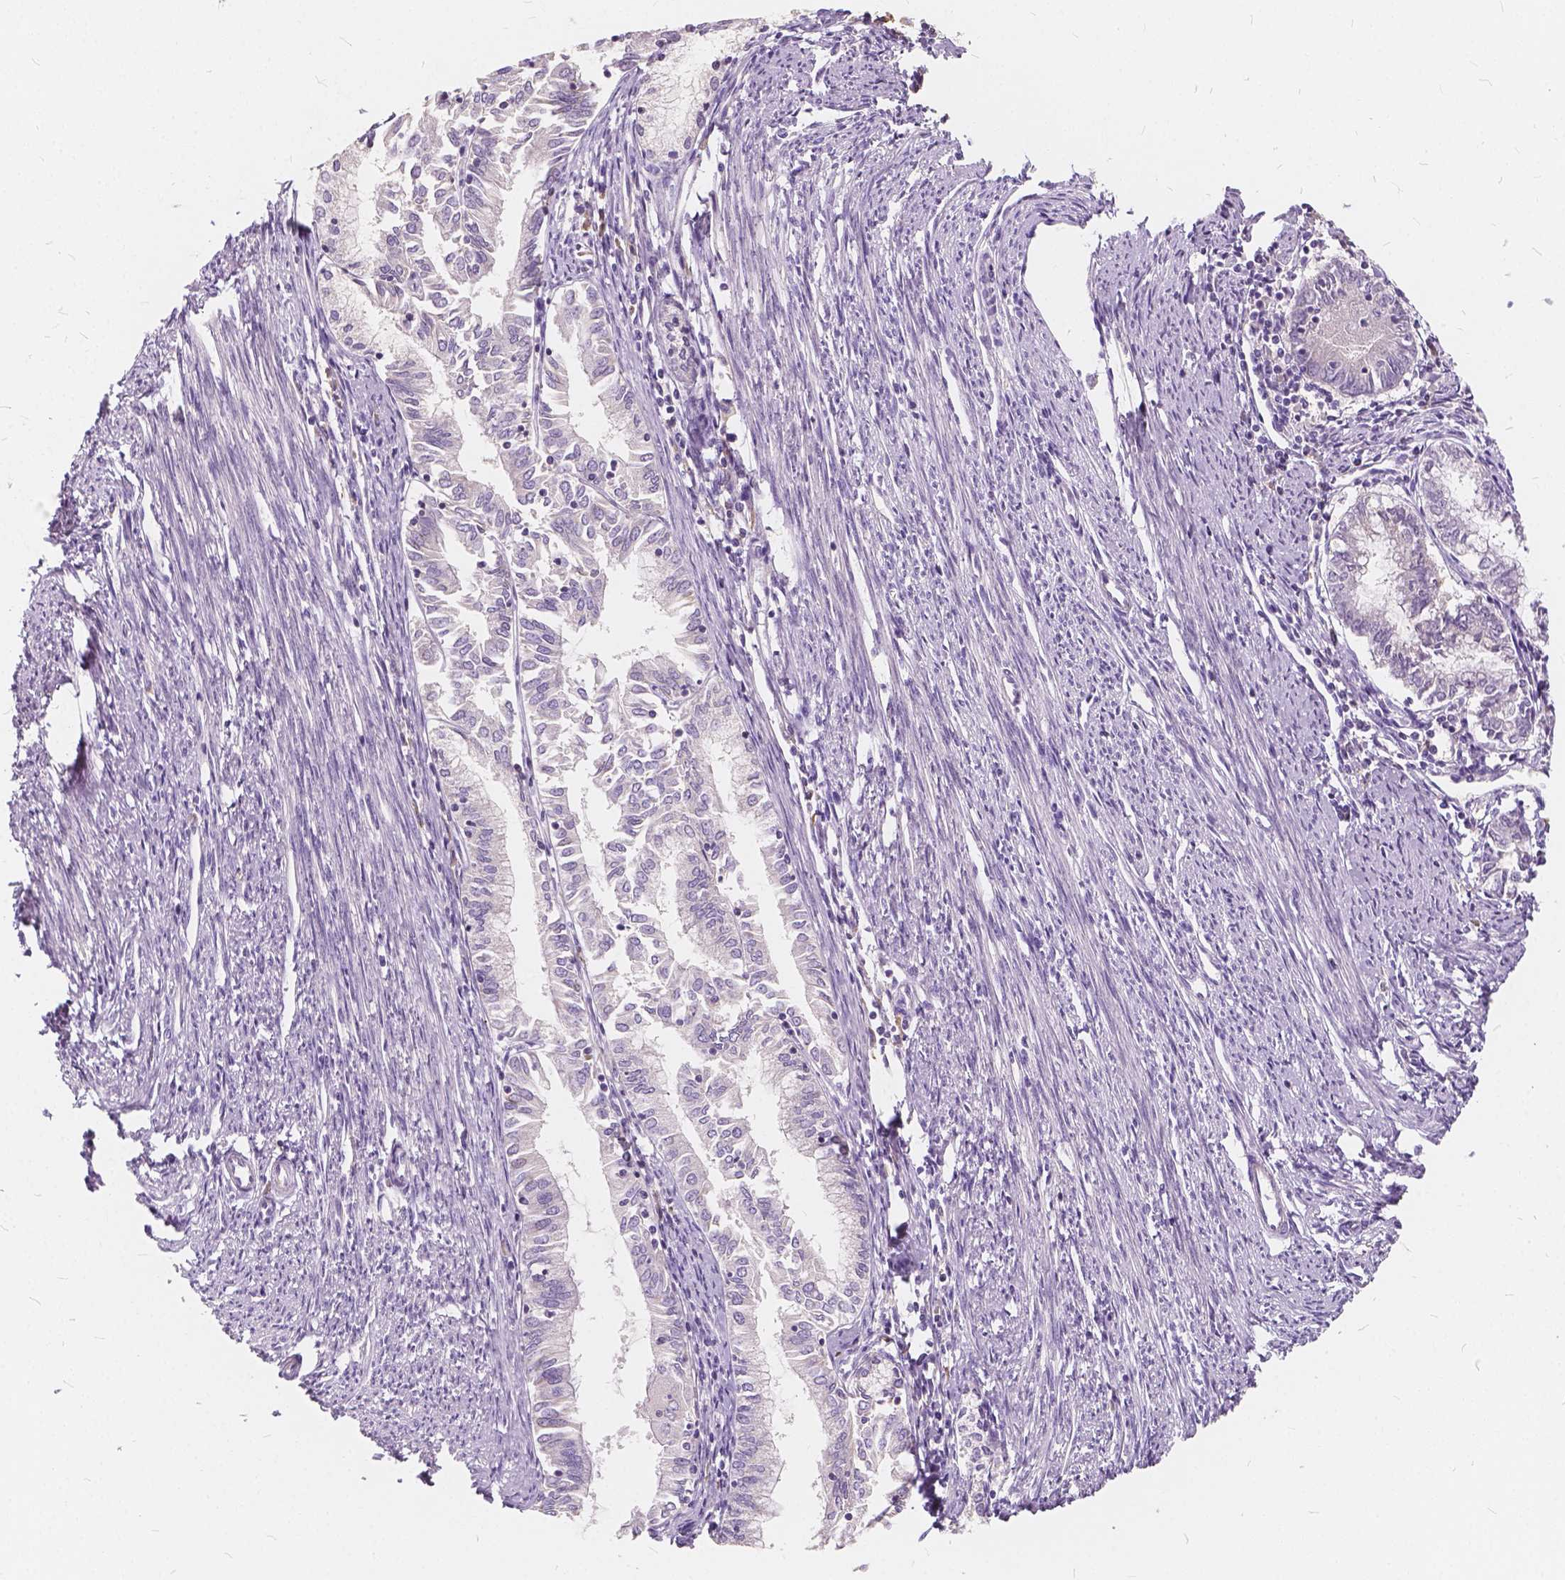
{"staining": {"intensity": "negative", "quantity": "none", "location": "none"}, "tissue": "endometrial cancer", "cell_type": "Tumor cells", "image_type": "cancer", "snomed": [{"axis": "morphology", "description": "Adenocarcinoma, NOS"}, {"axis": "topography", "description": "Endometrium"}], "caption": "Endometrial cancer (adenocarcinoma) stained for a protein using immunohistochemistry demonstrates no staining tumor cells.", "gene": "KIAA0513", "patient": {"sex": "female", "age": 79}}